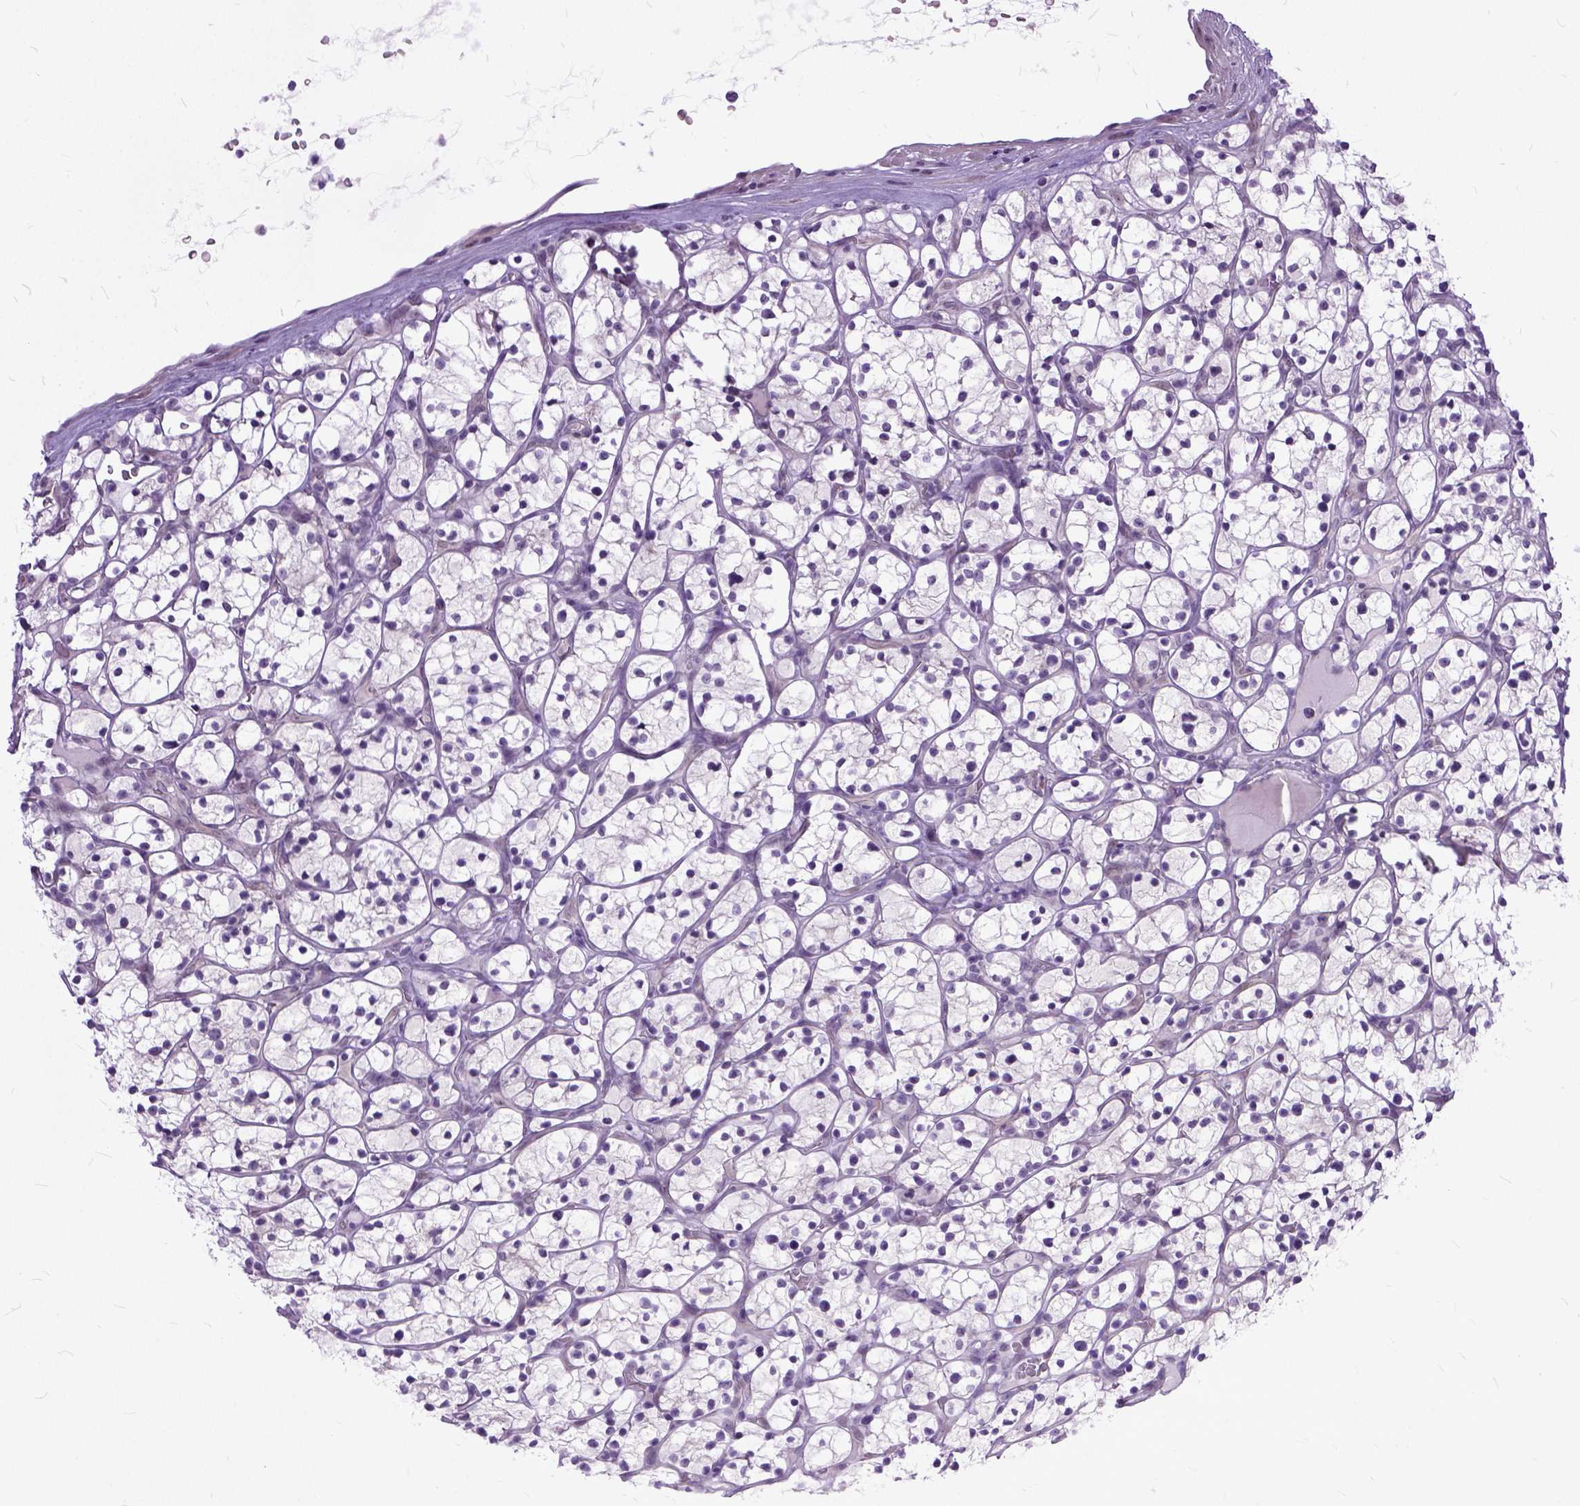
{"staining": {"intensity": "negative", "quantity": "none", "location": "none"}, "tissue": "renal cancer", "cell_type": "Tumor cells", "image_type": "cancer", "snomed": [{"axis": "morphology", "description": "Adenocarcinoma, NOS"}, {"axis": "topography", "description": "Kidney"}], "caption": "Tumor cells are negative for protein expression in human renal cancer.", "gene": "TCEAL7", "patient": {"sex": "female", "age": 64}}